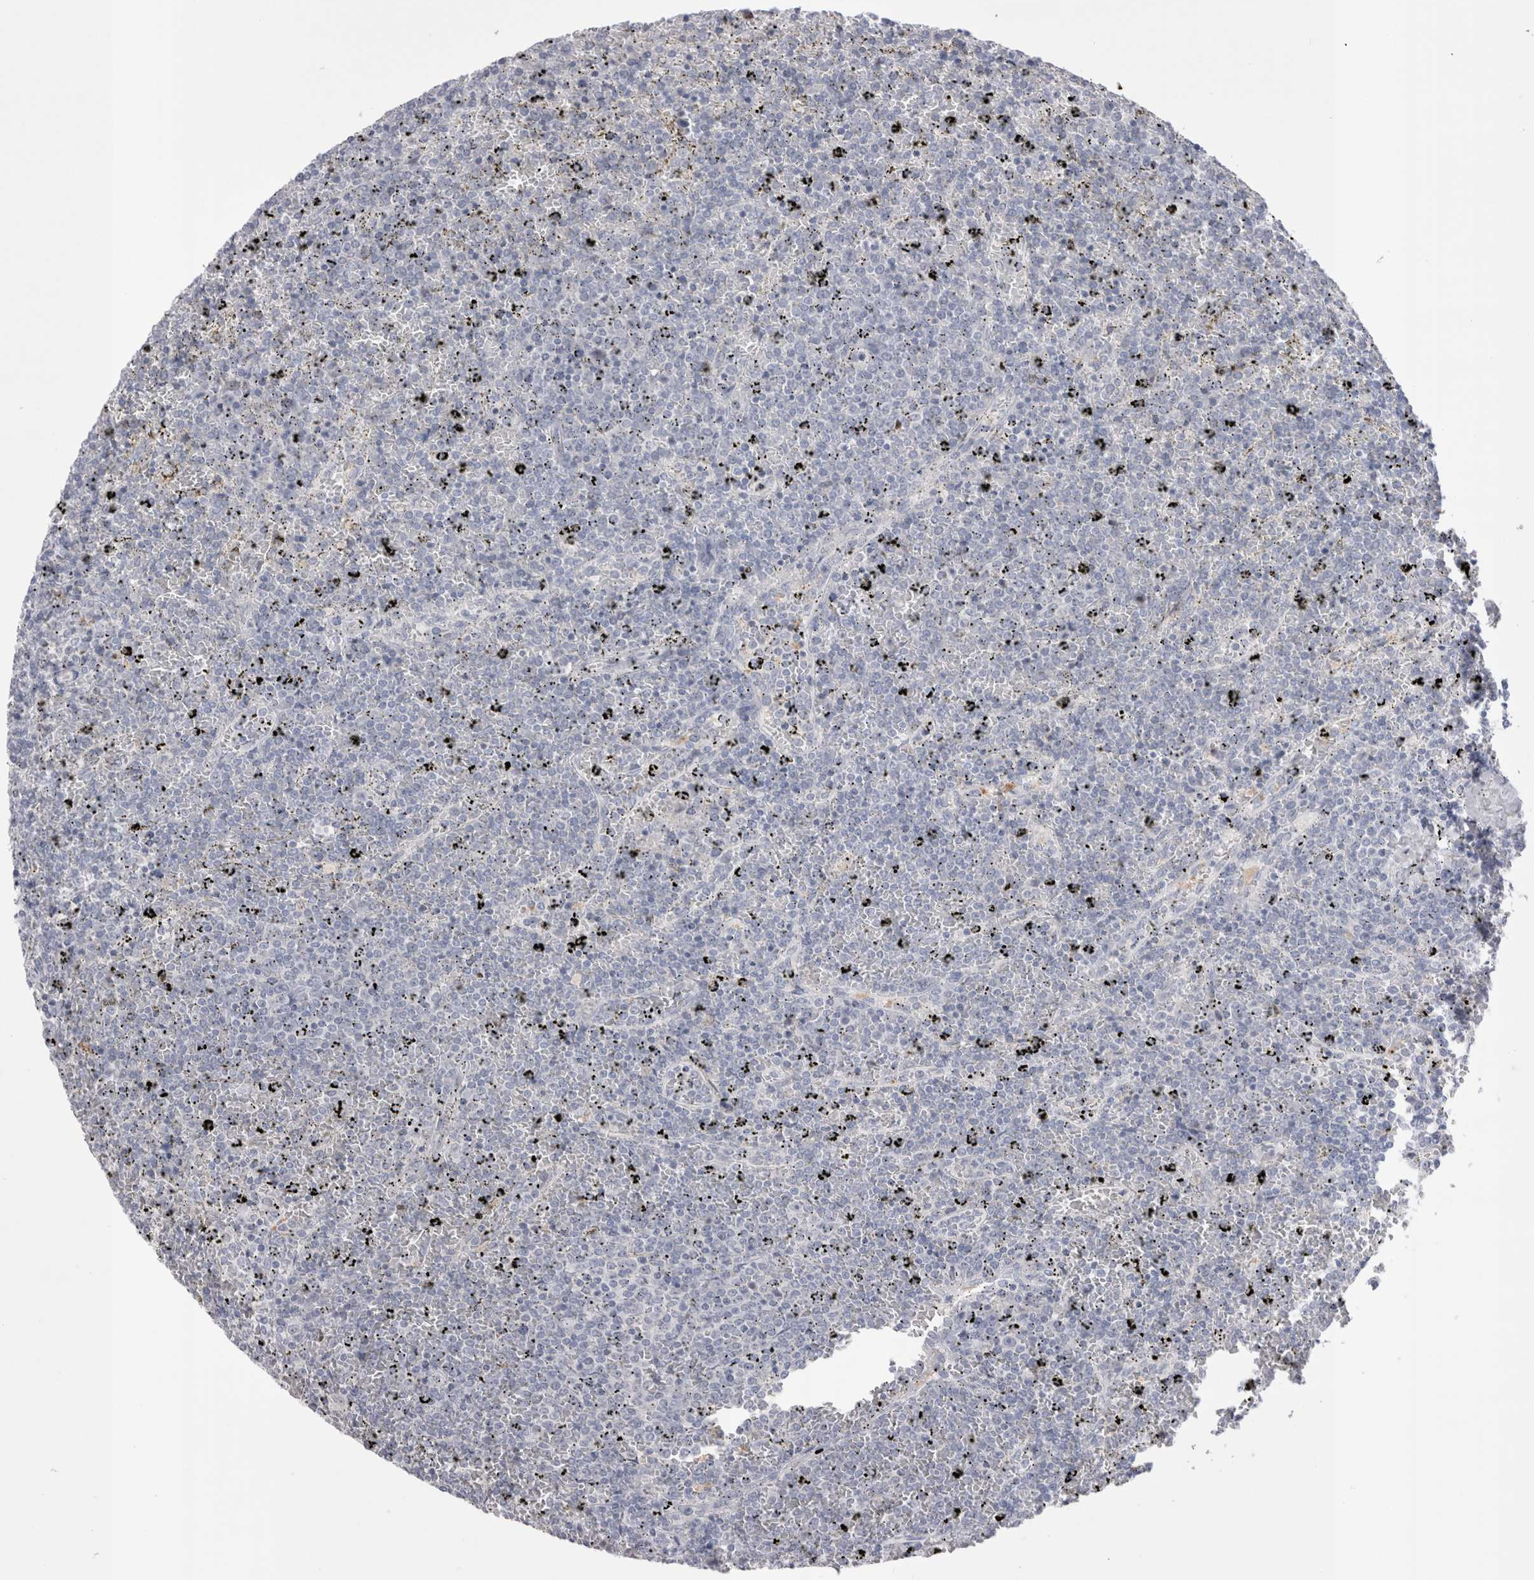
{"staining": {"intensity": "negative", "quantity": "none", "location": "none"}, "tissue": "lymphoma", "cell_type": "Tumor cells", "image_type": "cancer", "snomed": [{"axis": "morphology", "description": "Malignant lymphoma, non-Hodgkin's type, Low grade"}, {"axis": "topography", "description": "Spleen"}], "caption": "Low-grade malignant lymphoma, non-Hodgkin's type stained for a protein using immunohistochemistry displays no positivity tumor cells.", "gene": "SUCNR1", "patient": {"sex": "female", "age": 77}}